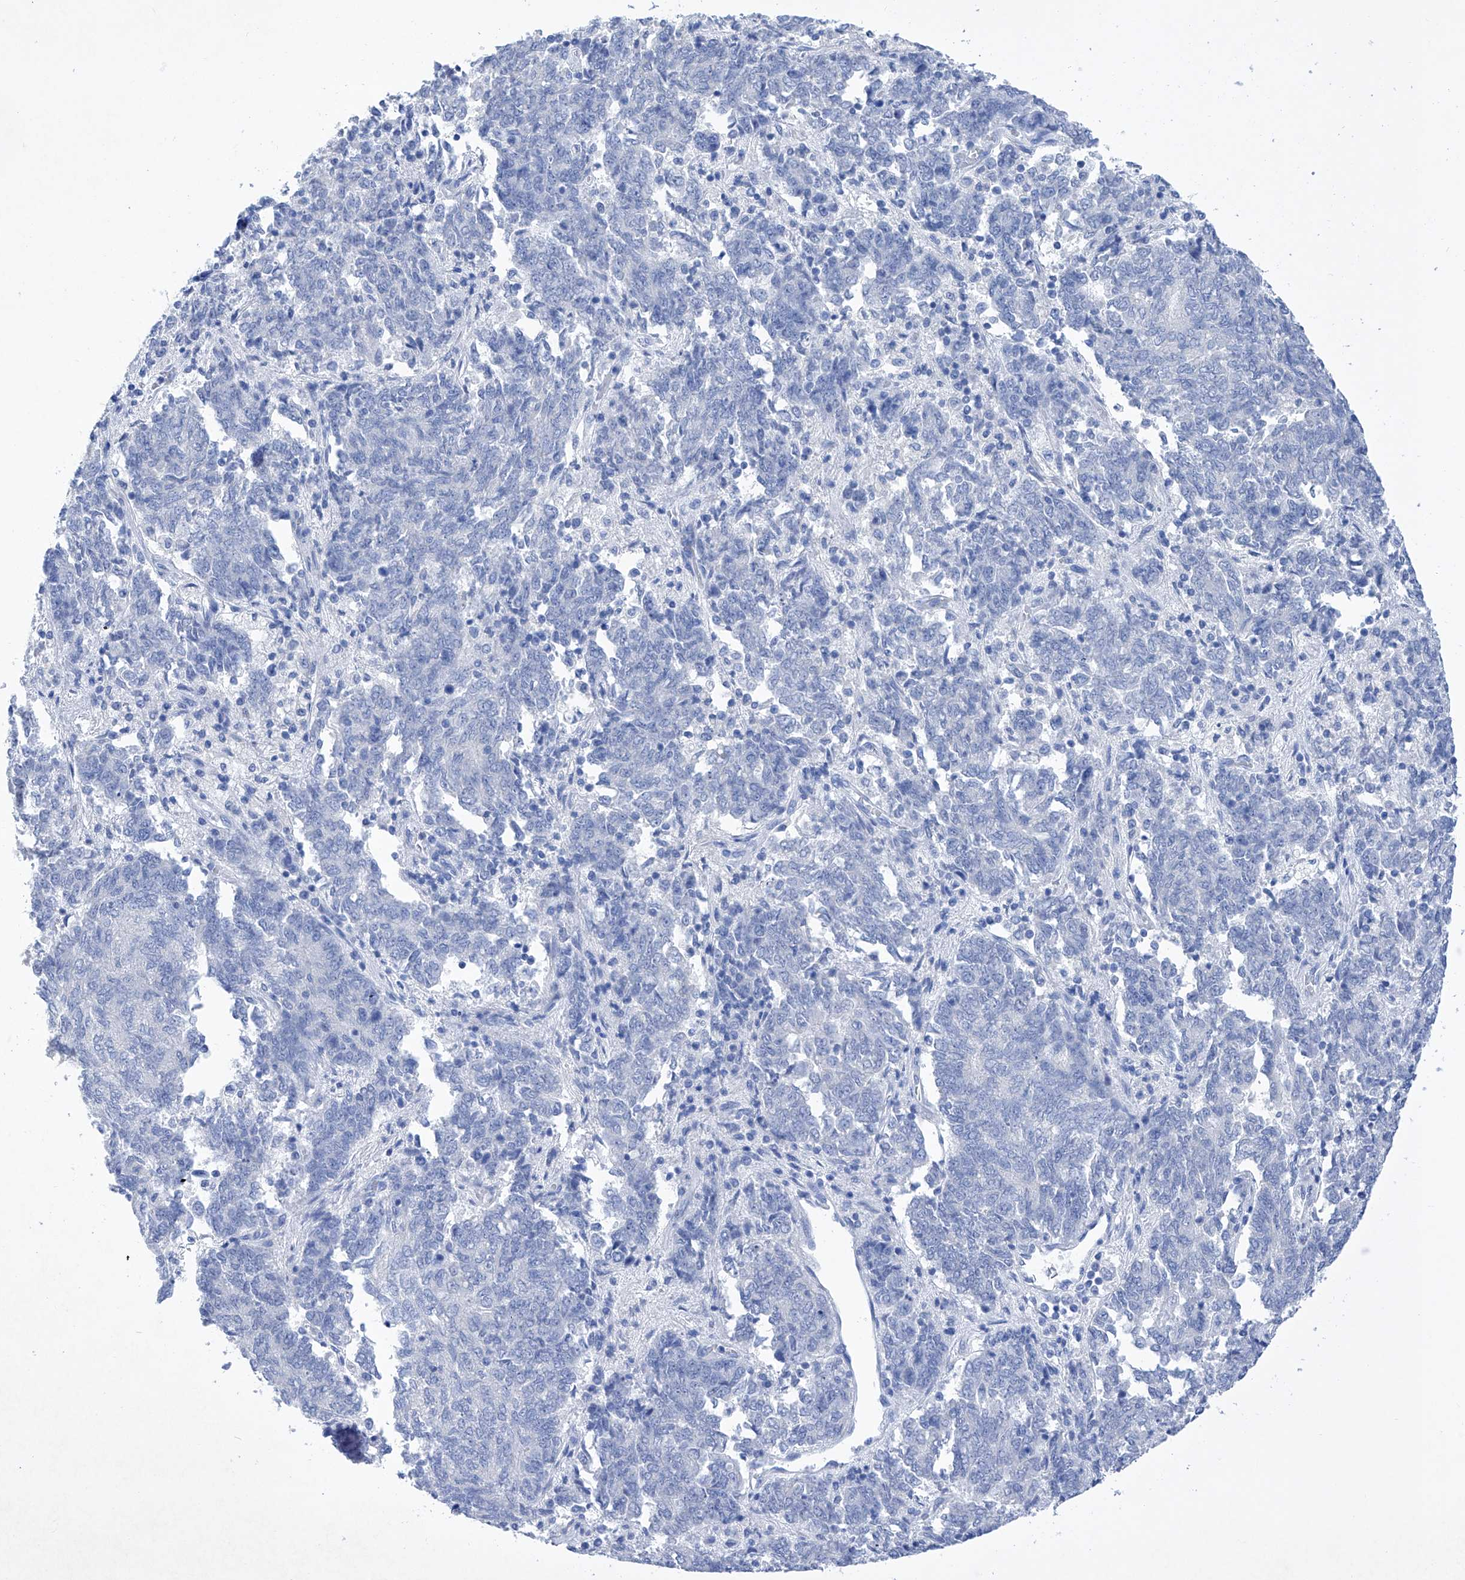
{"staining": {"intensity": "negative", "quantity": "none", "location": "none"}, "tissue": "endometrial cancer", "cell_type": "Tumor cells", "image_type": "cancer", "snomed": [{"axis": "morphology", "description": "Adenocarcinoma, NOS"}, {"axis": "topography", "description": "Endometrium"}], "caption": "This is an immunohistochemistry (IHC) micrograph of human adenocarcinoma (endometrial). There is no positivity in tumor cells.", "gene": "BARX2", "patient": {"sex": "female", "age": 80}}